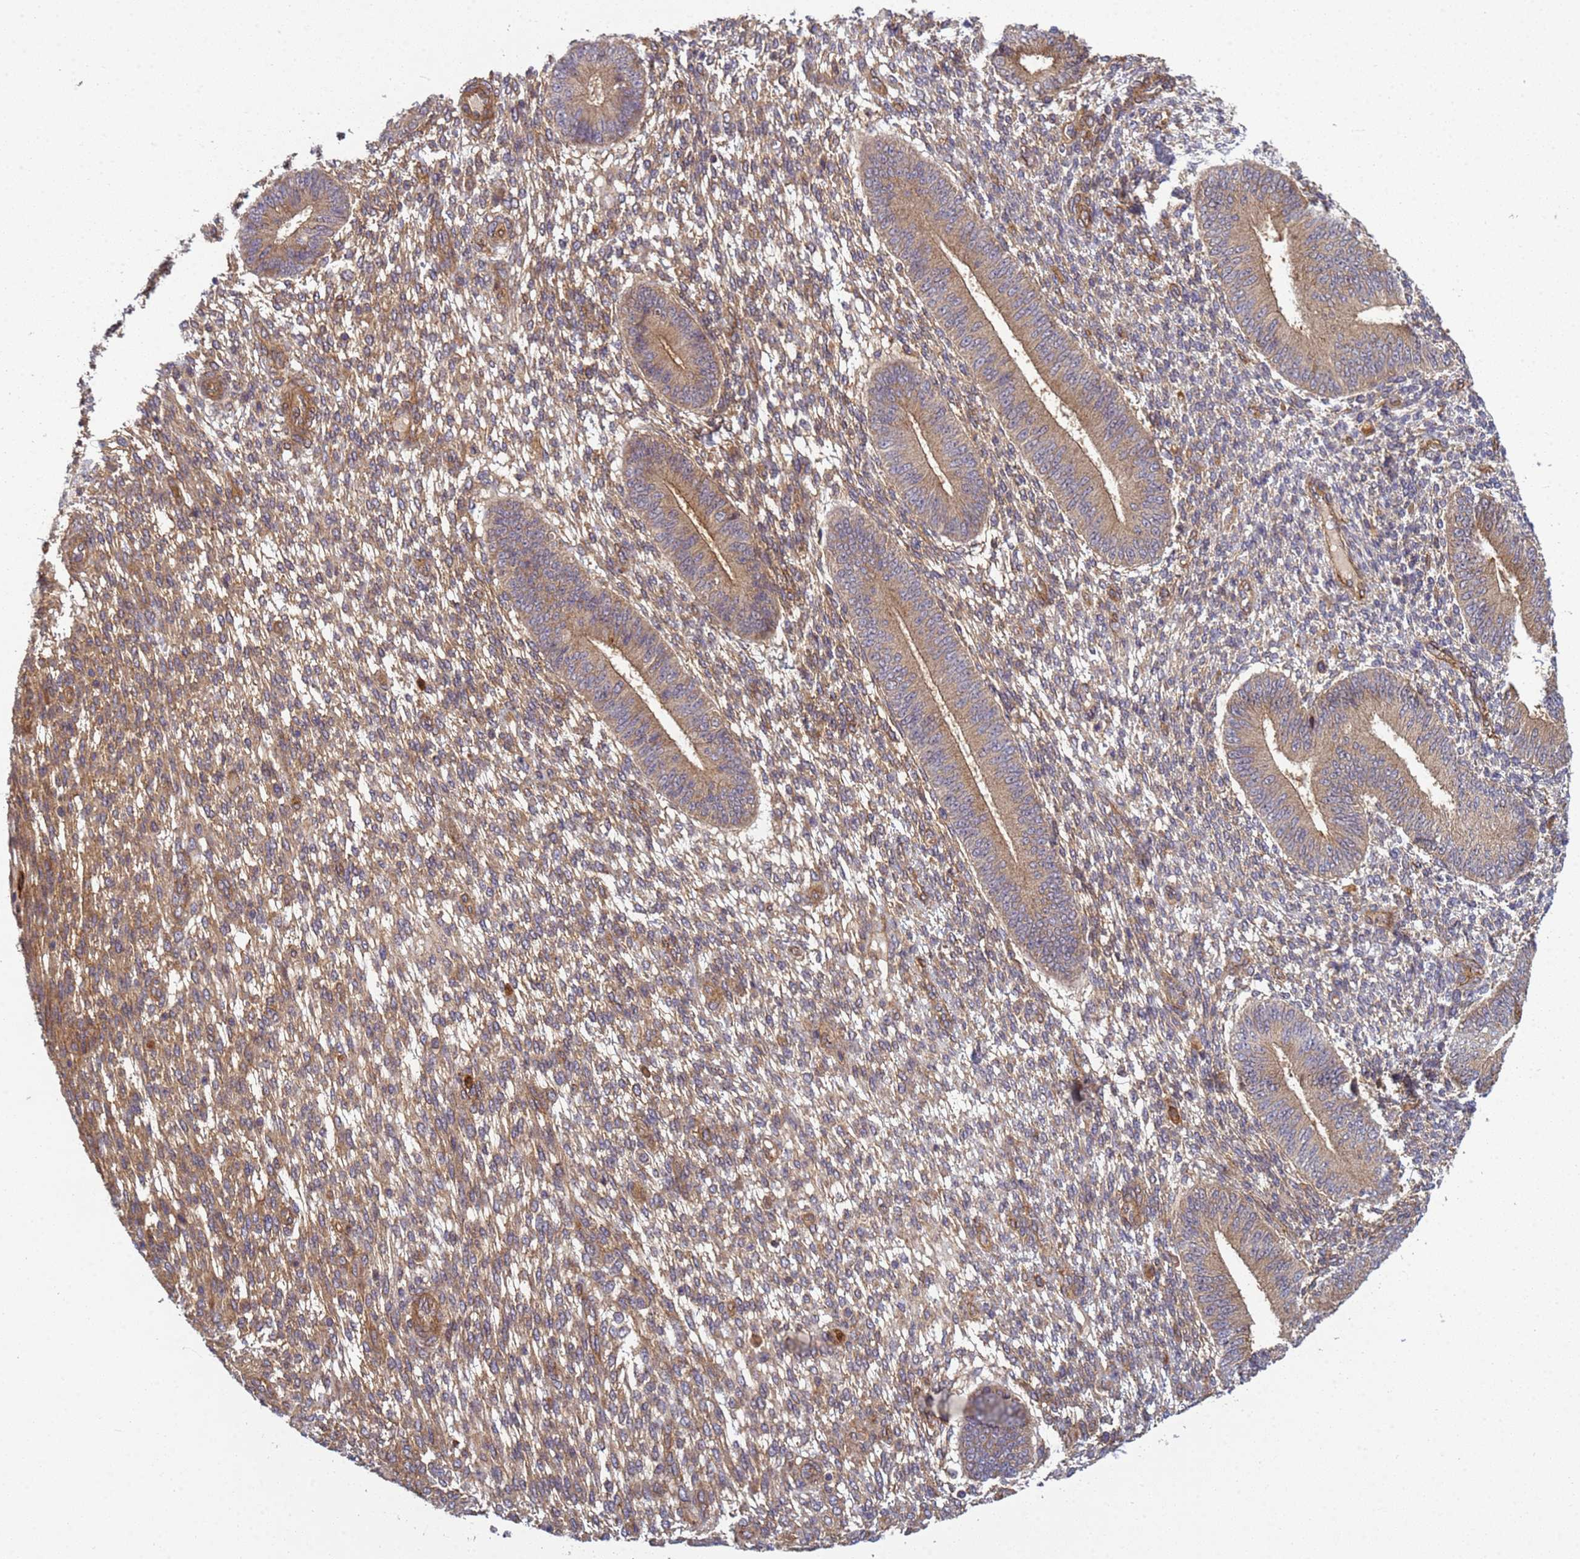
{"staining": {"intensity": "moderate", "quantity": ">75%", "location": "cytoplasmic/membranous"}, "tissue": "endometrium", "cell_type": "Cells in endometrial stroma", "image_type": "normal", "snomed": [{"axis": "morphology", "description": "Normal tissue, NOS"}, {"axis": "topography", "description": "Endometrium"}], "caption": "A medium amount of moderate cytoplasmic/membranous expression is identified in about >75% of cells in endometrial stroma in normal endometrium.", "gene": "C8orf34", "patient": {"sex": "female", "age": 49}}